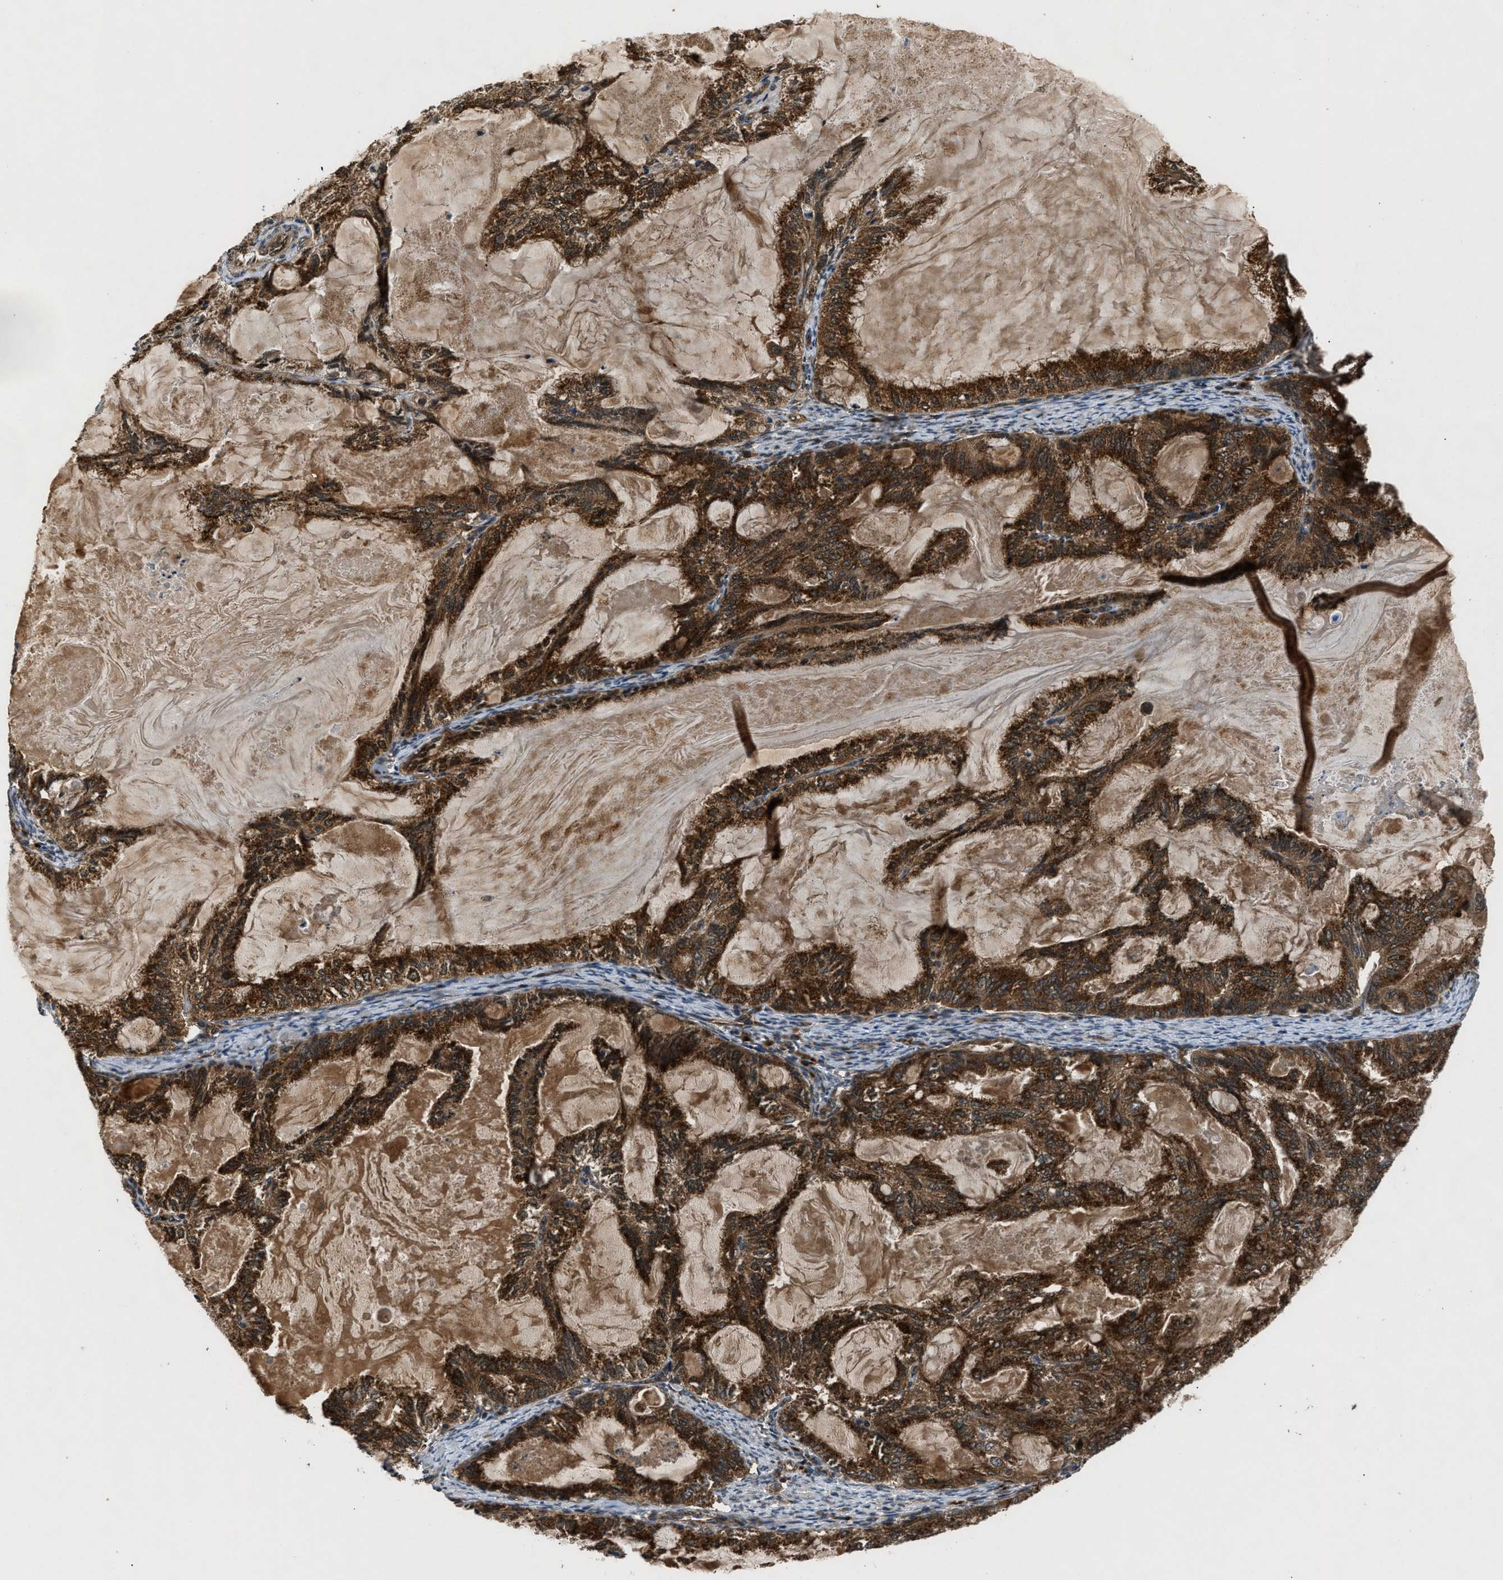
{"staining": {"intensity": "strong", "quantity": ">75%", "location": "cytoplasmic/membranous"}, "tissue": "endometrial cancer", "cell_type": "Tumor cells", "image_type": "cancer", "snomed": [{"axis": "morphology", "description": "Adenocarcinoma, NOS"}, {"axis": "topography", "description": "Endometrium"}], "caption": "Tumor cells exhibit strong cytoplasmic/membranous positivity in about >75% of cells in endometrial cancer.", "gene": "PNPLA8", "patient": {"sex": "female", "age": 86}}